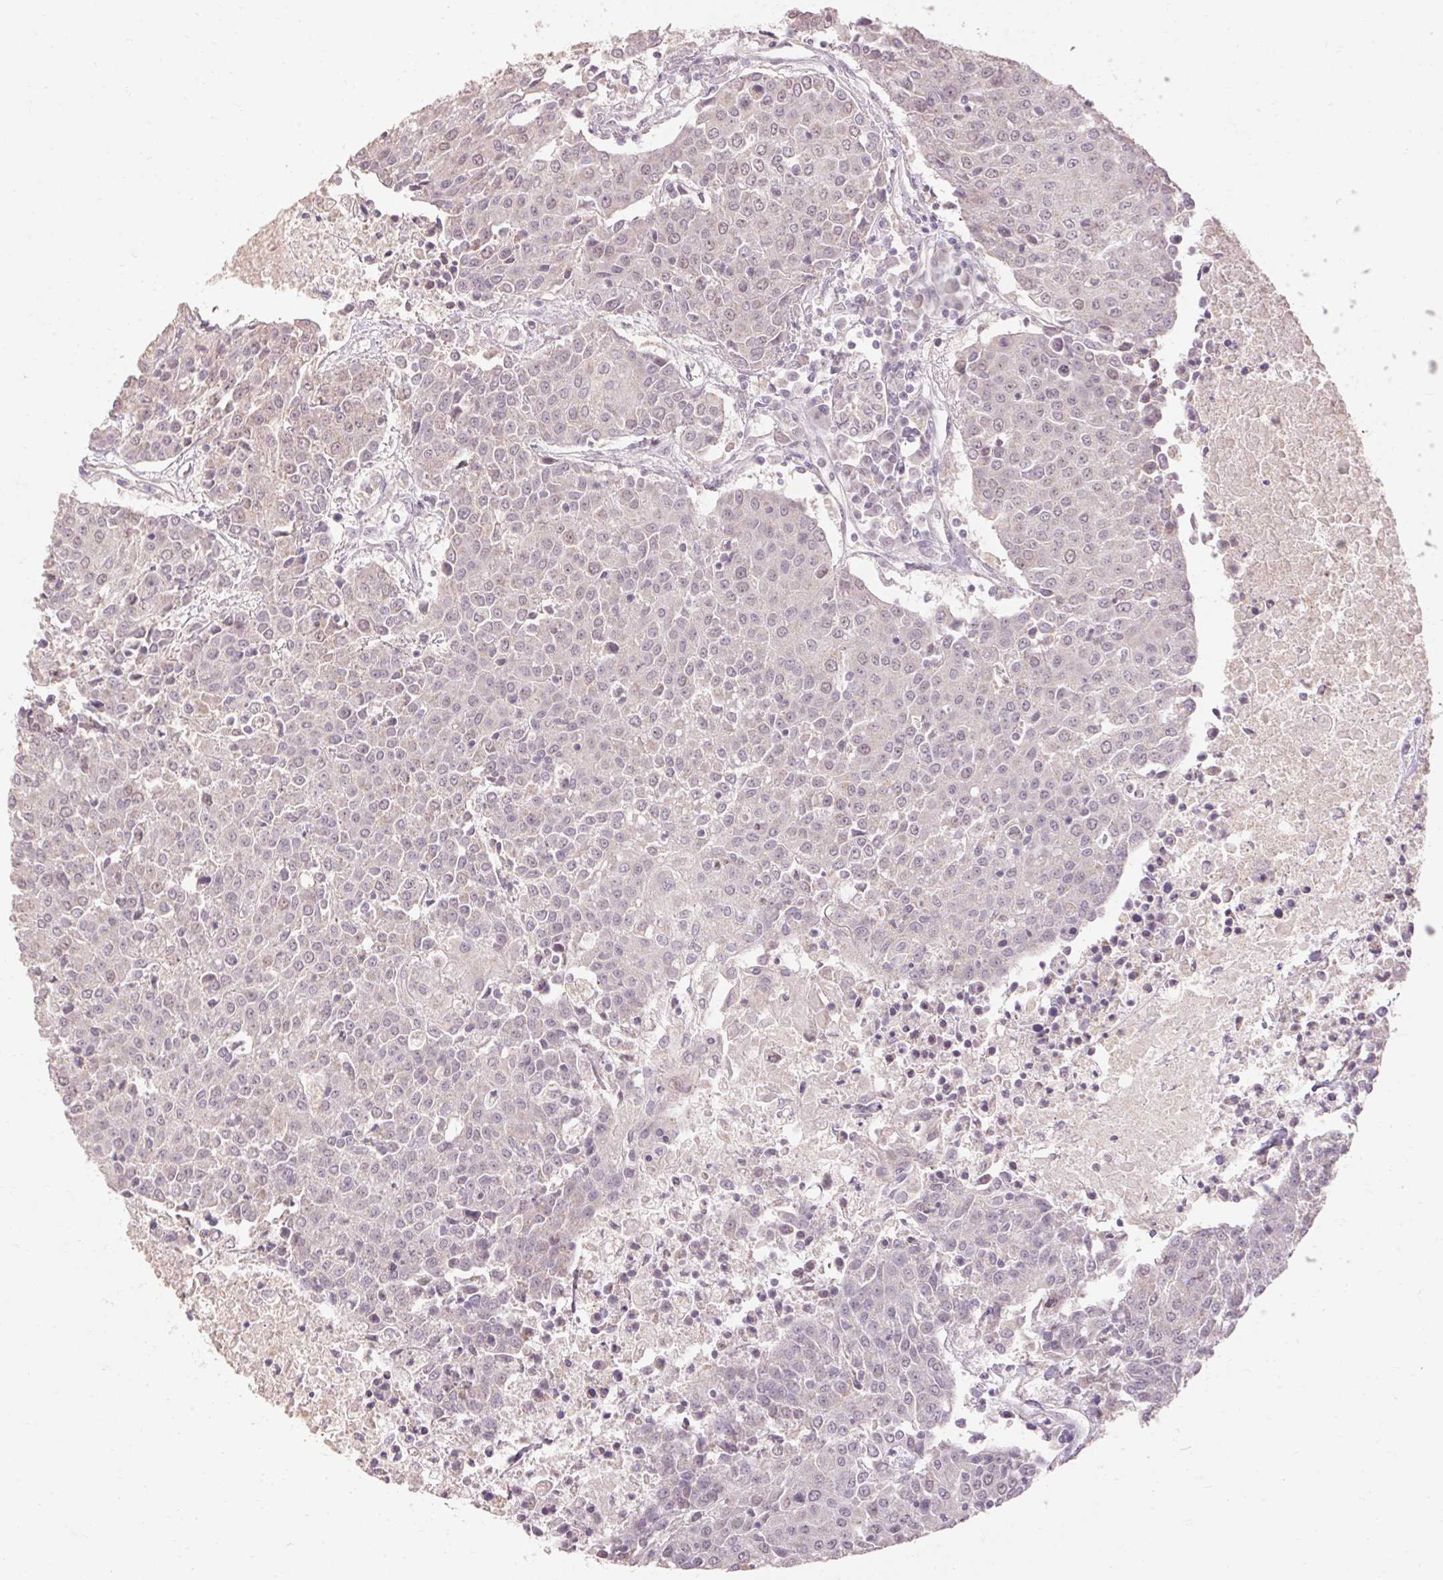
{"staining": {"intensity": "negative", "quantity": "none", "location": "none"}, "tissue": "urothelial cancer", "cell_type": "Tumor cells", "image_type": "cancer", "snomed": [{"axis": "morphology", "description": "Urothelial carcinoma, High grade"}, {"axis": "topography", "description": "Urinary bladder"}], "caption": "There is no significant expression in tumor cells of urothelial cancer.", "gene": "SKP2", "patient": {"sex": "female", "age": 85}}